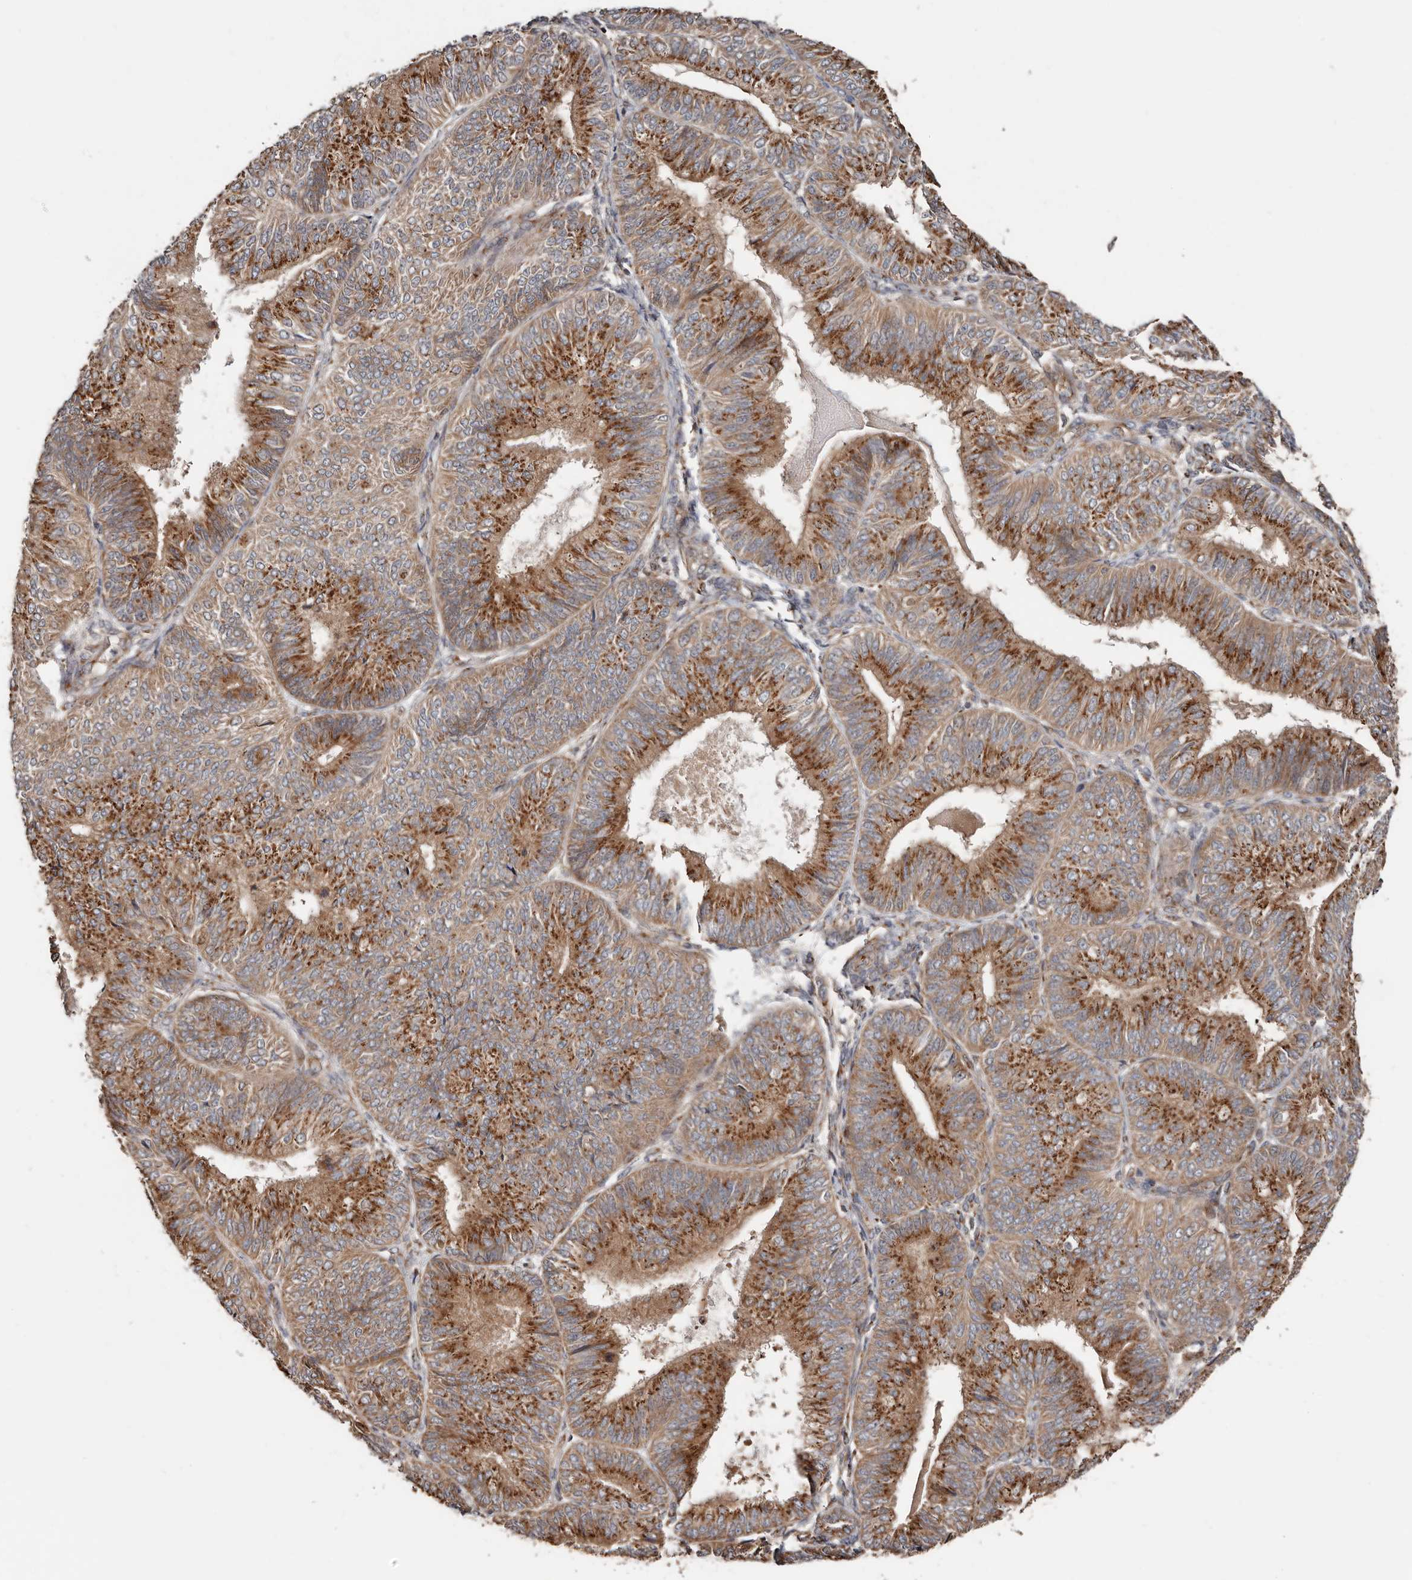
{"staining": {"intensity": "strong", "quantity": ">75%", "location": "cytoplasmic/membranous"}, "tissue": "endometrial cancer", "cell_type": "Tumor cells", "image_type": "cancer", "snomed": [{"axis": "morphology", "description": "Adenocarcinoma, NOS"}, {"axis": "topography", "description": "Endometrium"}], "caption": "Adenocarcinoma (endometrial) stained with immunohistochemistry (IHC) displays strong cytoplasmic/membranous positivity in about >75% of tumor cells.", "gene": "COG1", "patient": {"sex": "female", "age": 58}}